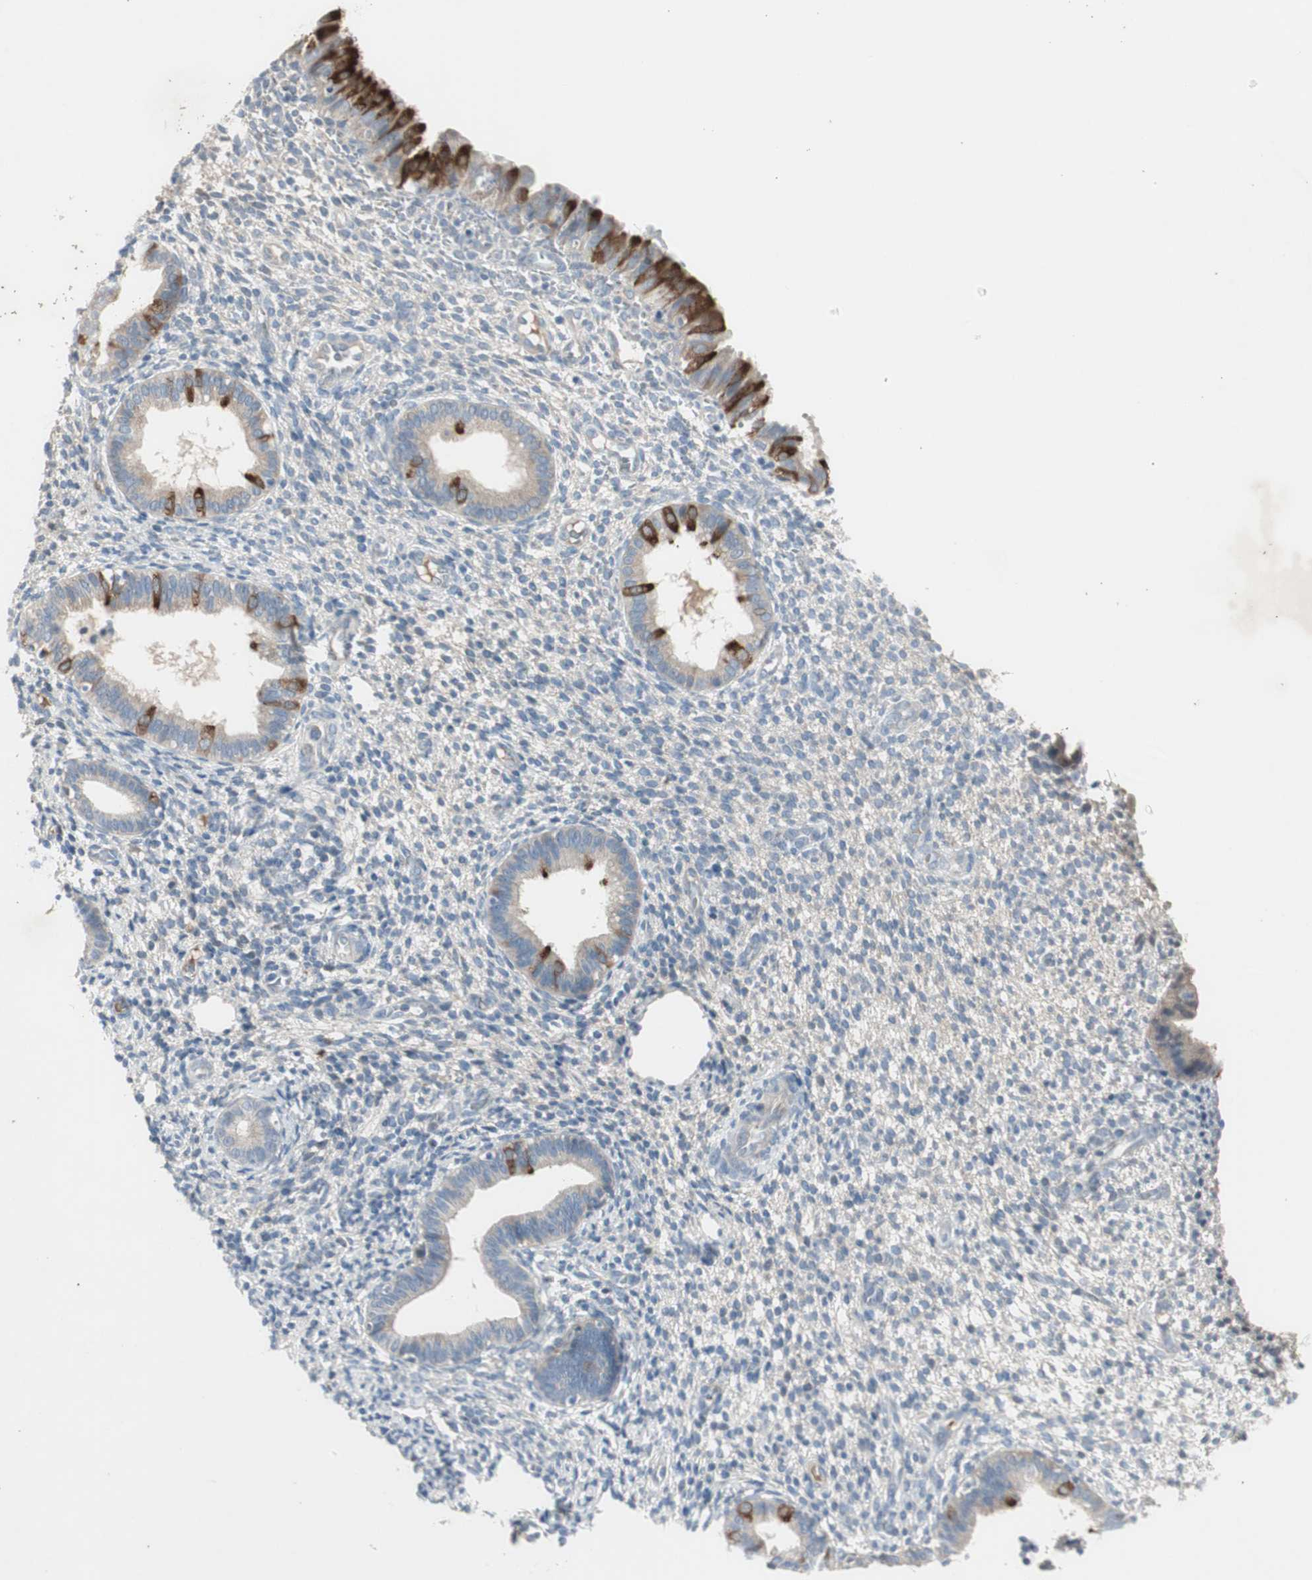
{"staining": {"intensity": "negative", "quantity": "none", "location": "none"}, "tissue": "endometrium", "cell_type": "Cells in endometrial stroma", "image_type": "normal", "snomed": [{"axis": "morphology", "description": "Normal tissue, NOS"}, {"axis": "topography", "description": "Endometrium"}], "caption": "Photomicrograph shows no protein staining in cells in endometrial stroma of benign endometrium.", "gene": "MAPRE3", "patient": {"sex": "female", "age": 61}}